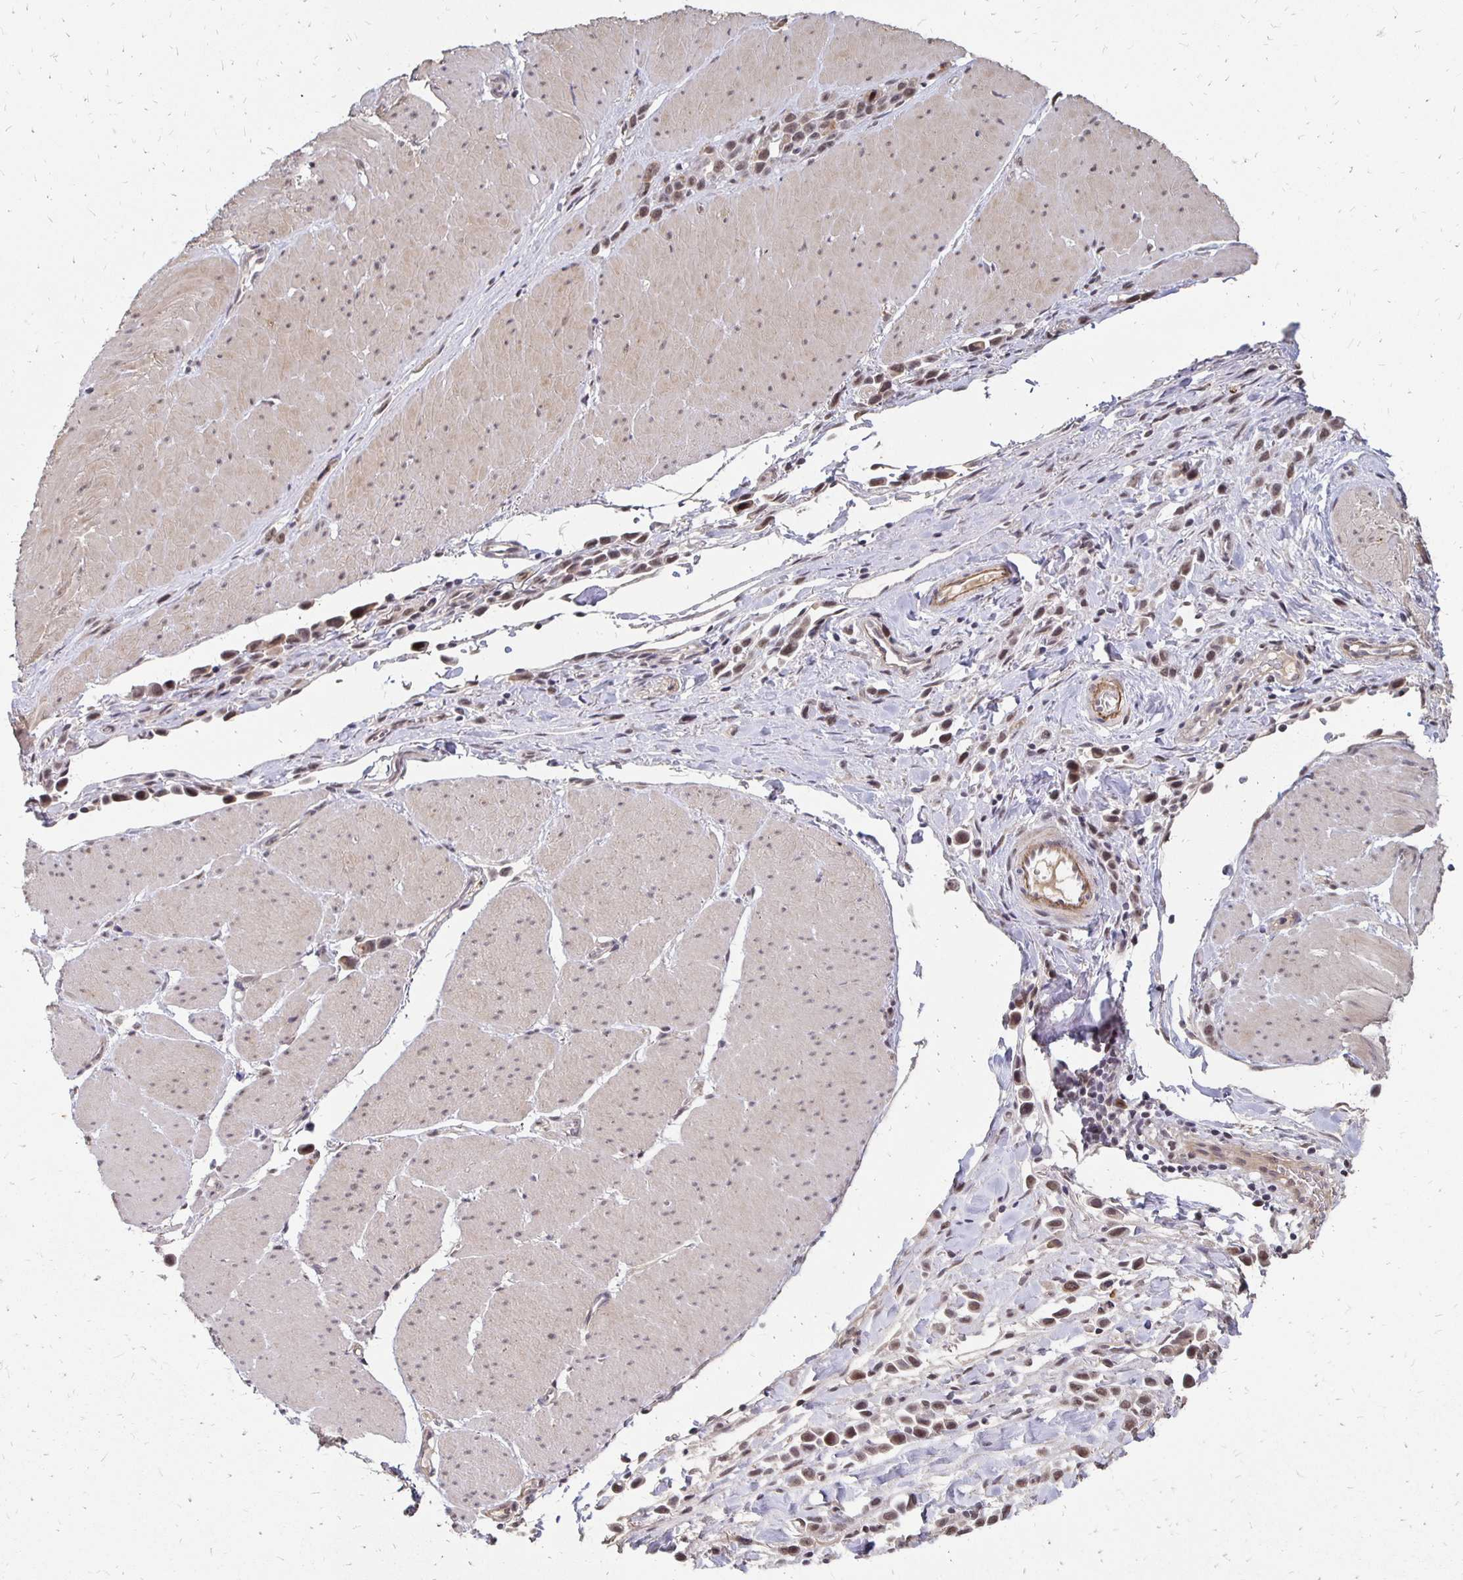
{"staining": {"intensity": "moderate", "quantity": ">75%", "location": "nuclear"}, "tissue": "stomach cancer", "cell_type": "Tumor cells", "image_type": "cancer", "snomed": [{"axis": "morphology", "description": "Adenocarcinoma, NOS"}, {"axis": "topography", "description": "Stomach"}], "caption": "Protein staining reveals moderate nuclear staining in about >75% of tumor cells in stomach cancer (adenocarcinoma).", "gene": "CLASRP", "patient": {"sex": "male", "age": 47}}